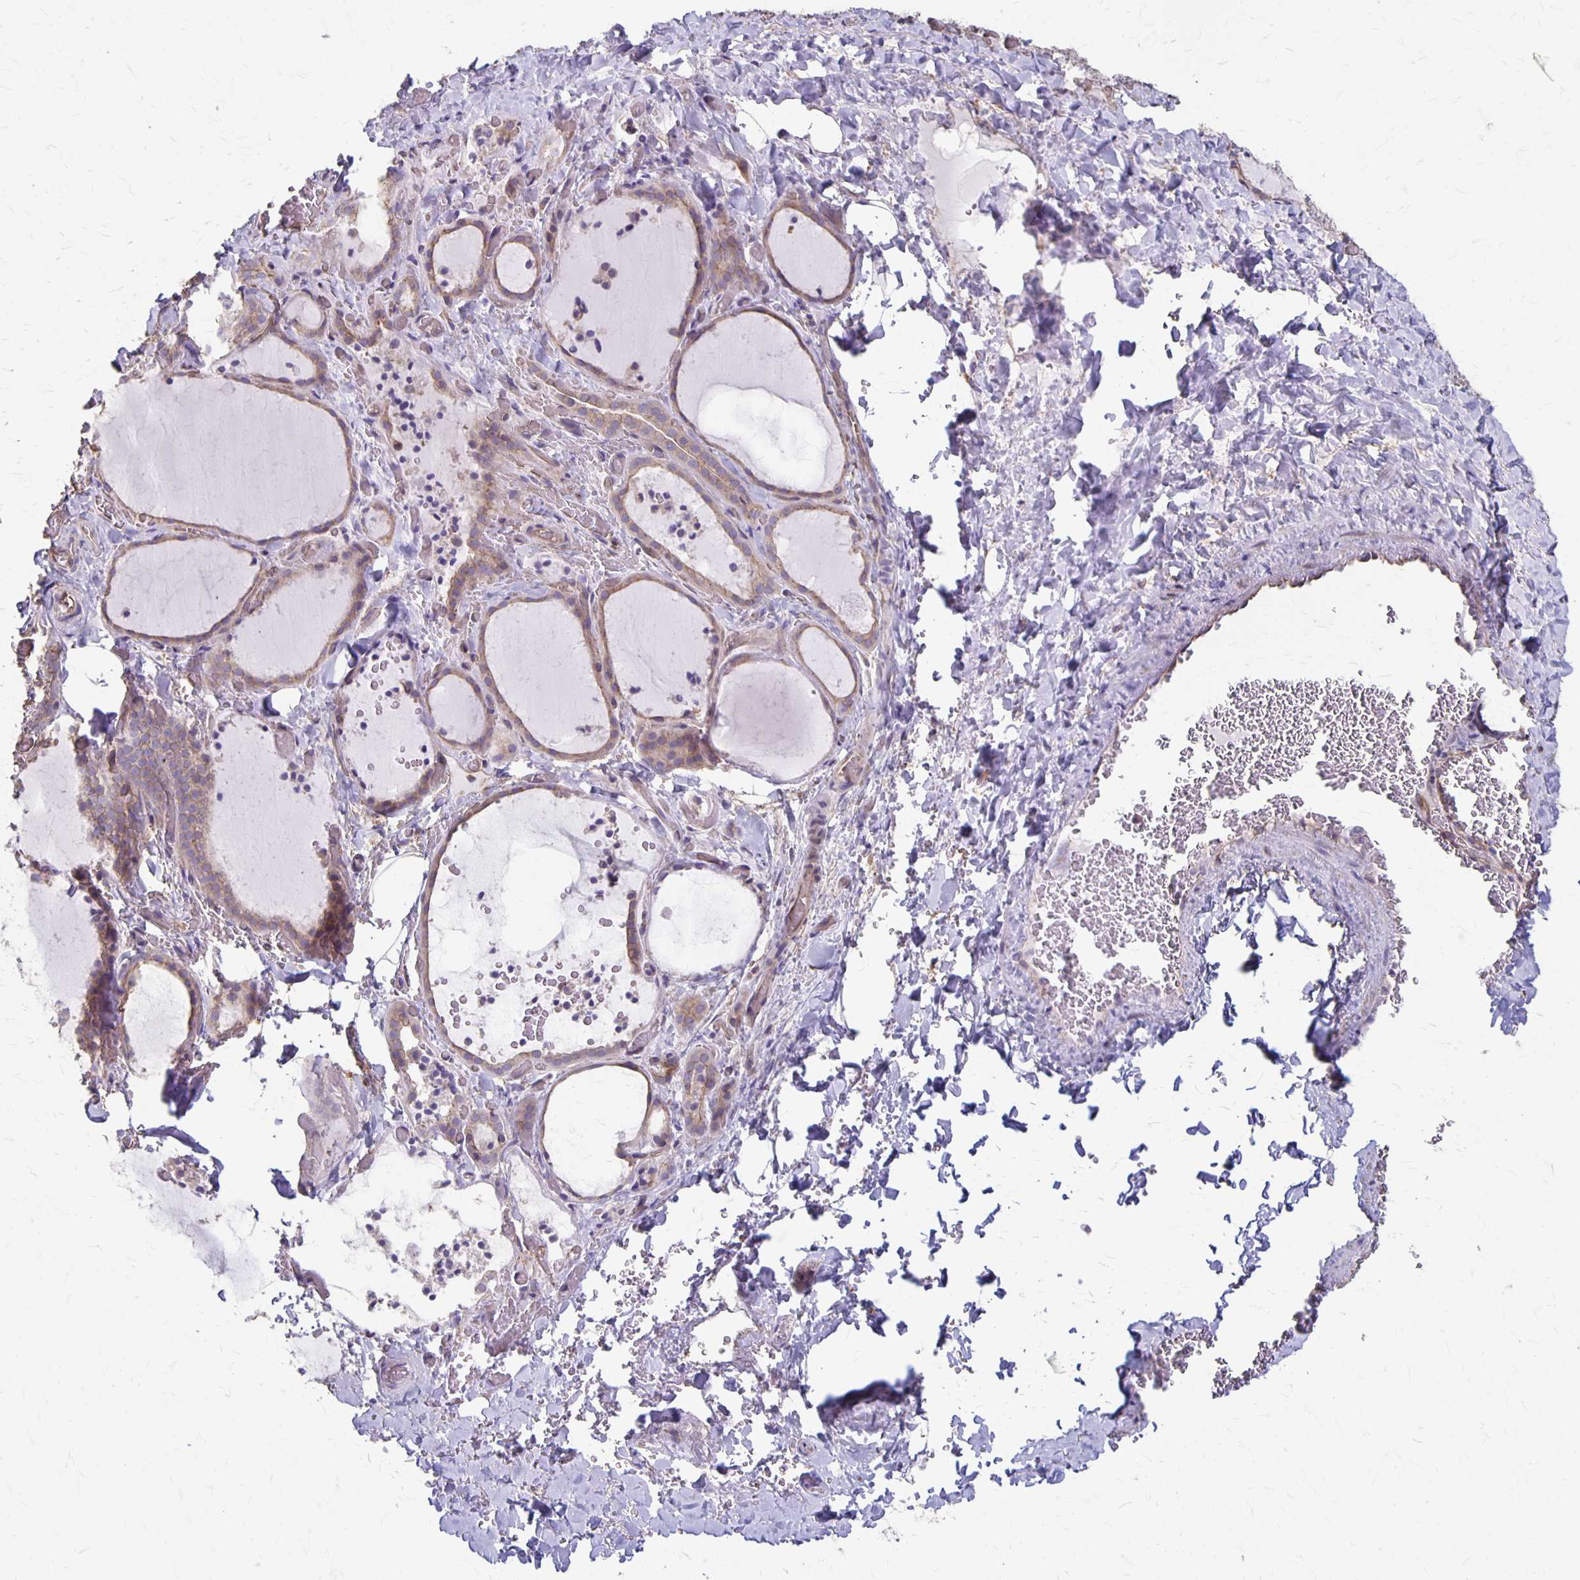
{"staining": {"intensity": "weak", "quantity": ">75%", "location": "cytoplasmic/membranous"}, "tissue": "thyroid gland", "cell_type": "Glandular cells", "image_type": "normal", "snomed": [{"axis": "morphology", "description": "Normal tissue, NOS"}, {"axis": "topography", "description": "Thyroid gland"}], "caption": "Immunohistochemical staining of normal thyroid gland demonstrates low levels of weak cytoplasmic/membranous staining in about >75% of glandular cells. (Brightfield microscopy of DAB IHC at high magnification).", "gene": "PPP1R3E", "patient": {"sex": "female", "age": 22}}